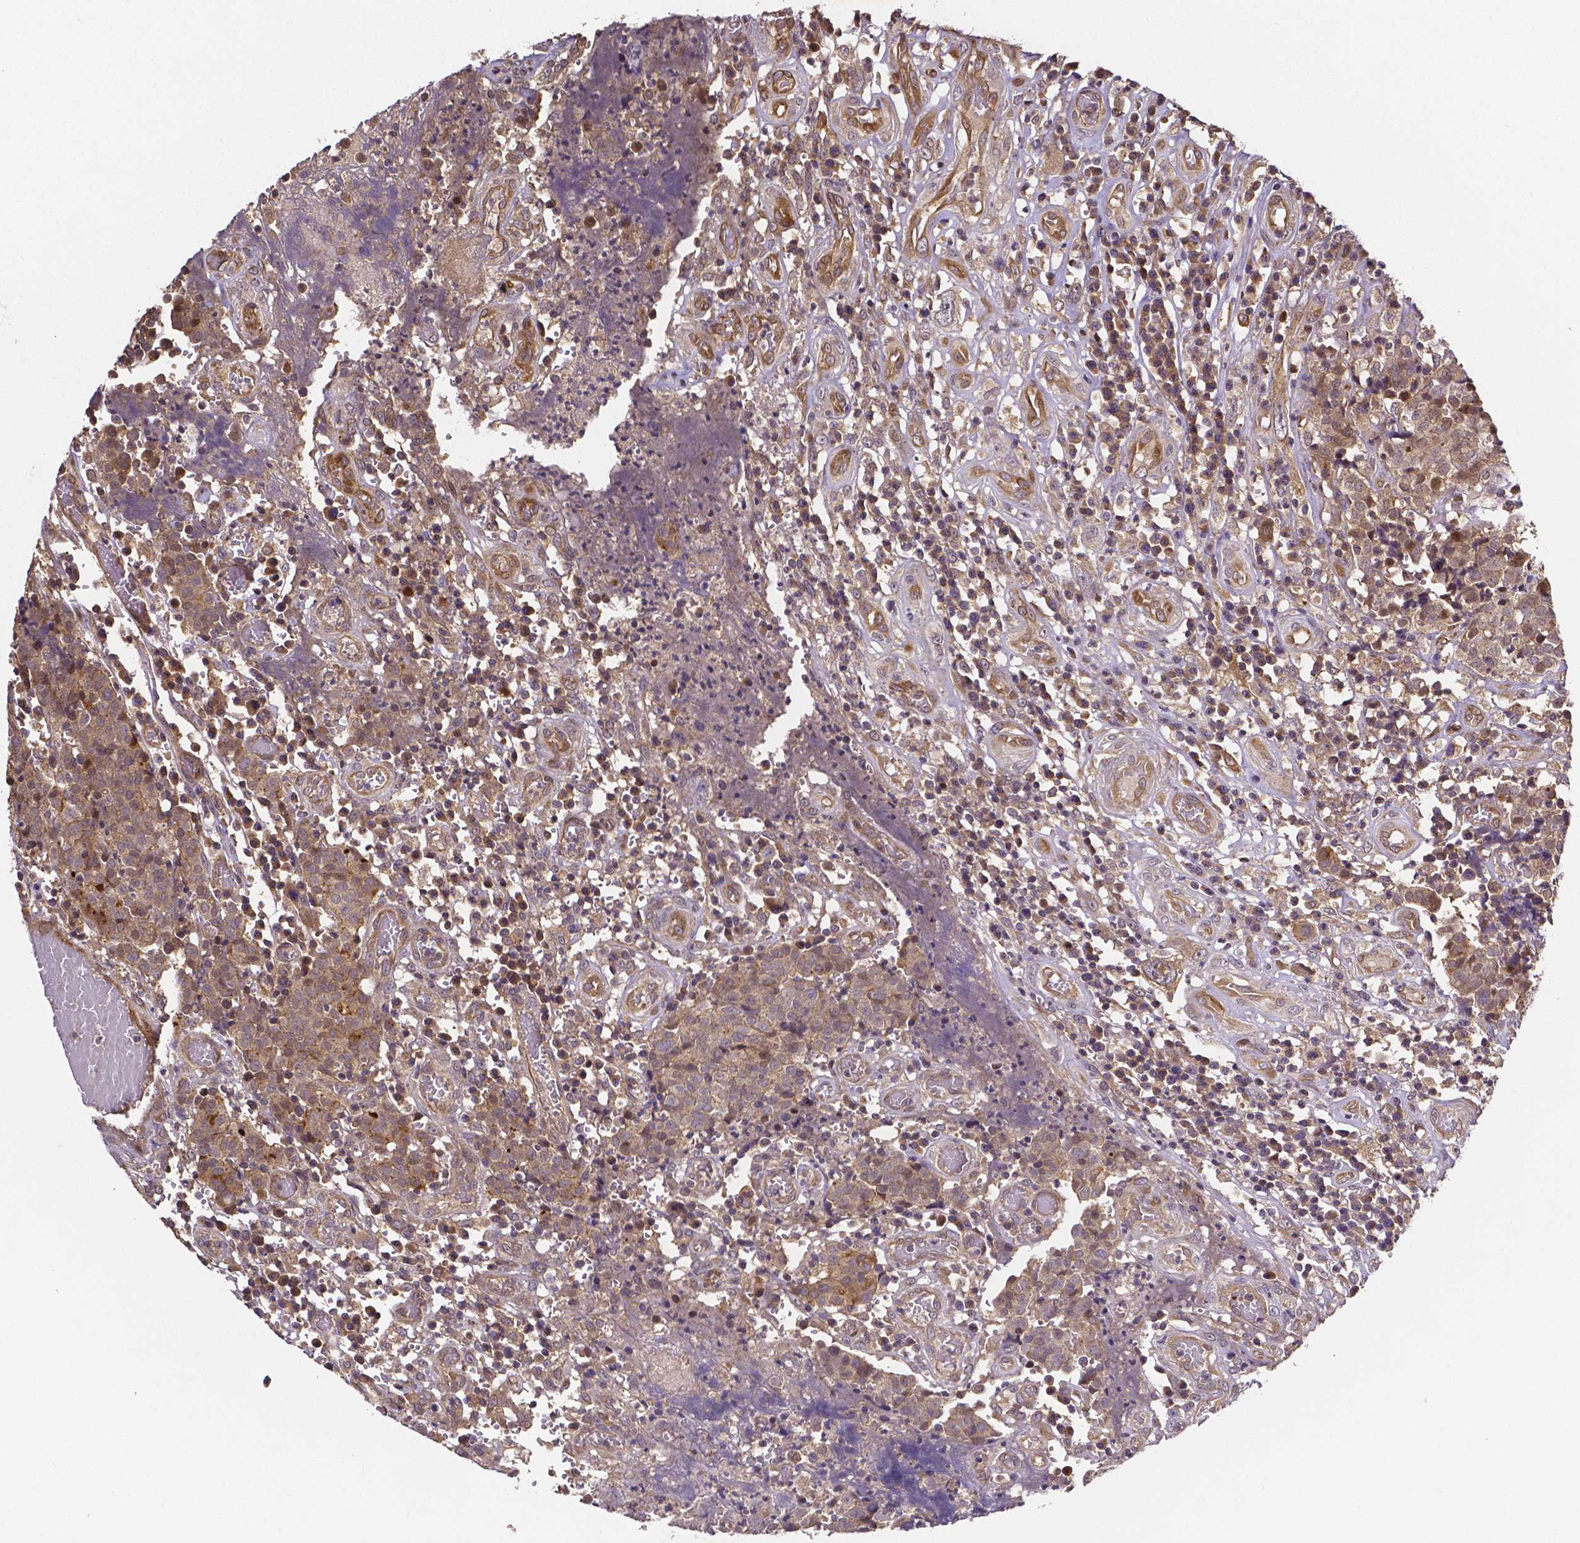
{"staining": {"intensity": "weak", "quantity": "<25%", "location": "cytoplasmic/membranous,nuclear"}, "tissue": "prostate cancer", "cell_type": "Tumor cells", "image_type": "cancer", "snomed": [{"axis": "morphology", "description": "Adenocarcinoma, High grade"}, {"axis": "topography", "description": "Prostate and seminal vesicle, NOS"}], "caption": "DAB immunohistochemical staining of prostate adenocarcinoma (high-grade) exhibits no significant expression in tumor cells. The staining is performed using DAB brown chromogen with nuclei counter-stained in using hematoxylin.", "gene": "RNF123", "patient": {"sex": "male", "age": 60}}